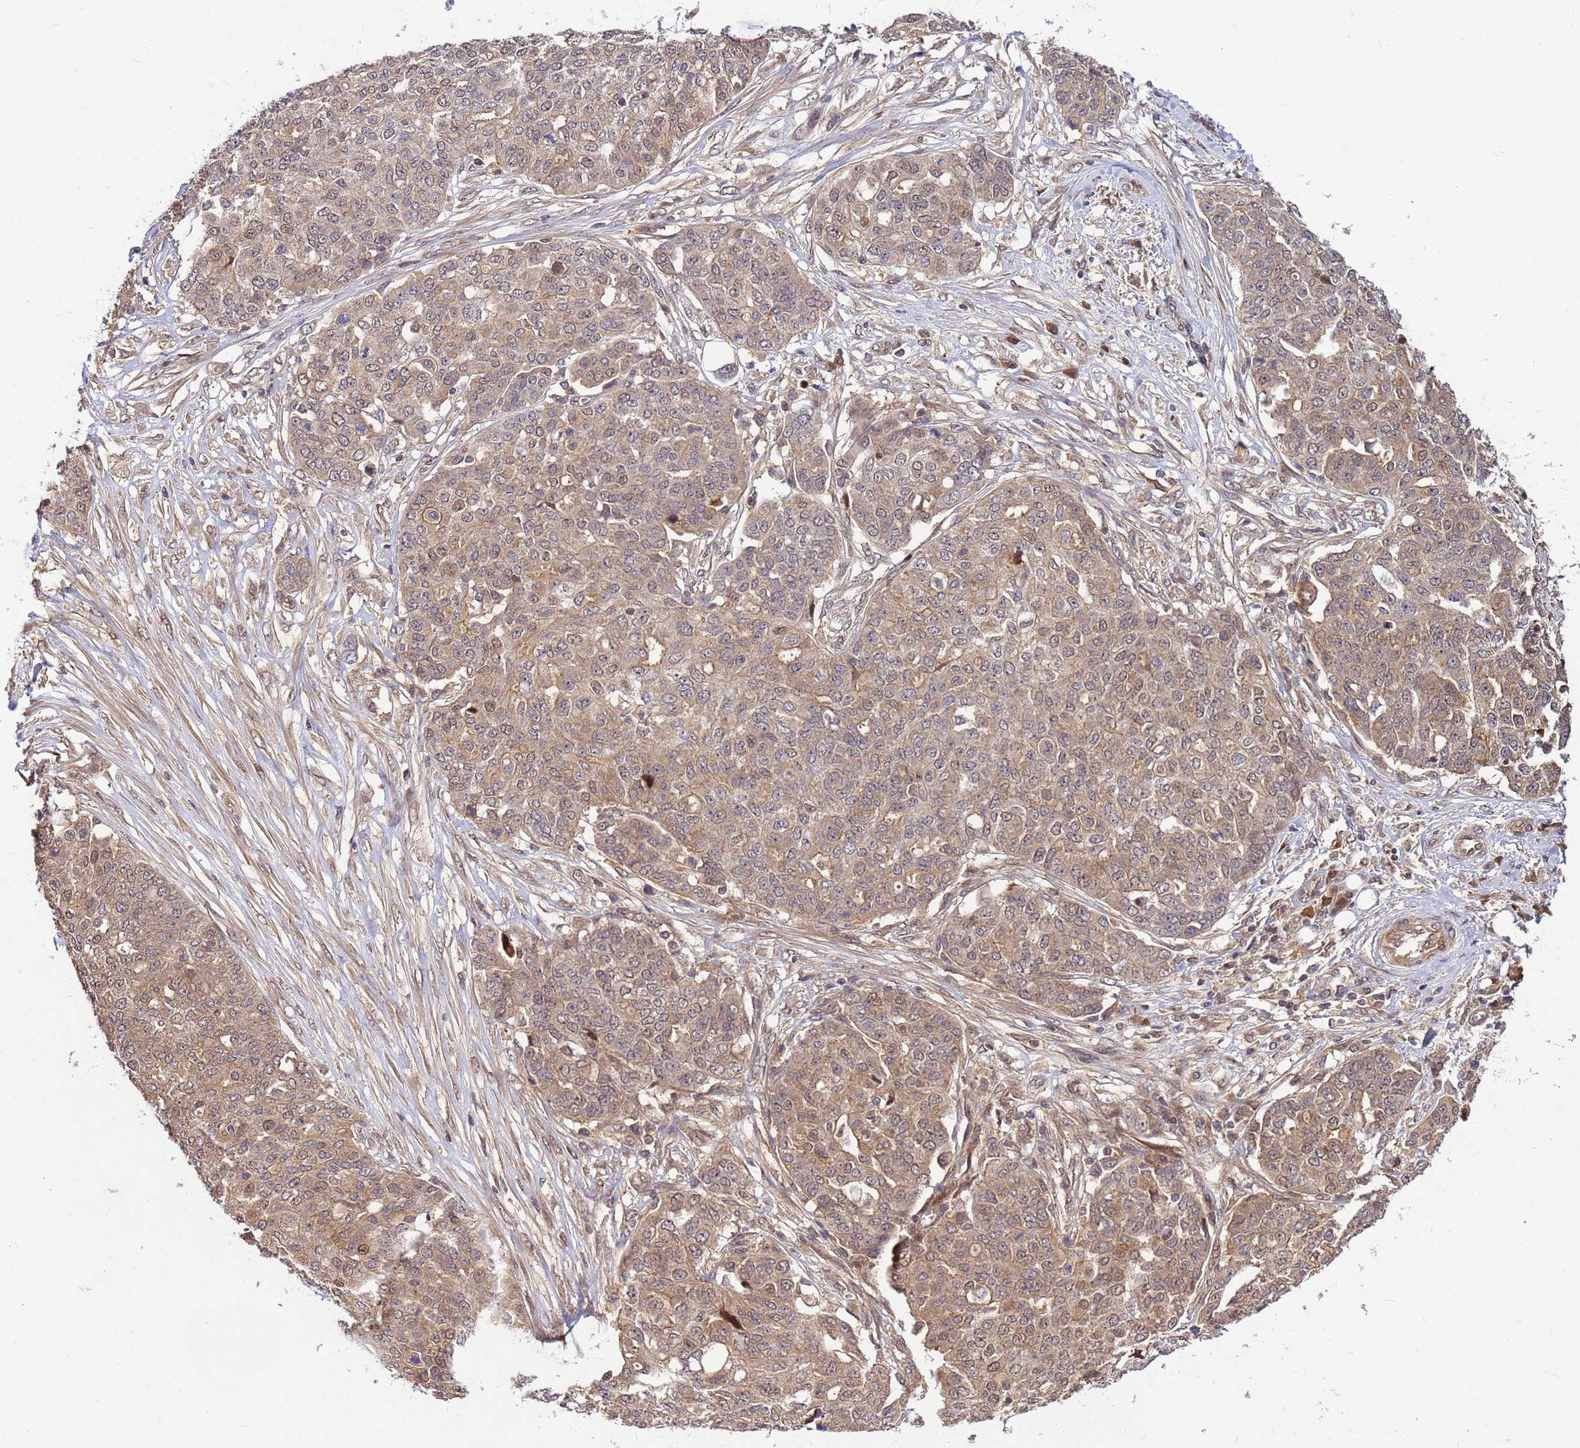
{"staining": {"intensity": "moderate", "quantity": ">75%", "location": "cytoplasmic/membranous,nuclear"}, "tissue": "ovarian cancer", "cell_type": "Tumor cells", "image_type": "cancer", "snomed": [{"axis": "morphology", "description": "Cystadenocarcinoma, serous, NOS"}, {"axis": "topography", "description": "Soft tissue"}, {"axis": "topography", "description": "Ovary"}], "caption": "Immunohistochemical staining of human ovarian cancer (serous cystadenocarcinoma) exhibits moderate cytoplasmic/membranous and nuclear protein staining in about >75% of tumor cells.", "gene": "DUS4L", "patient": {"sex": "female", "age": 57}}